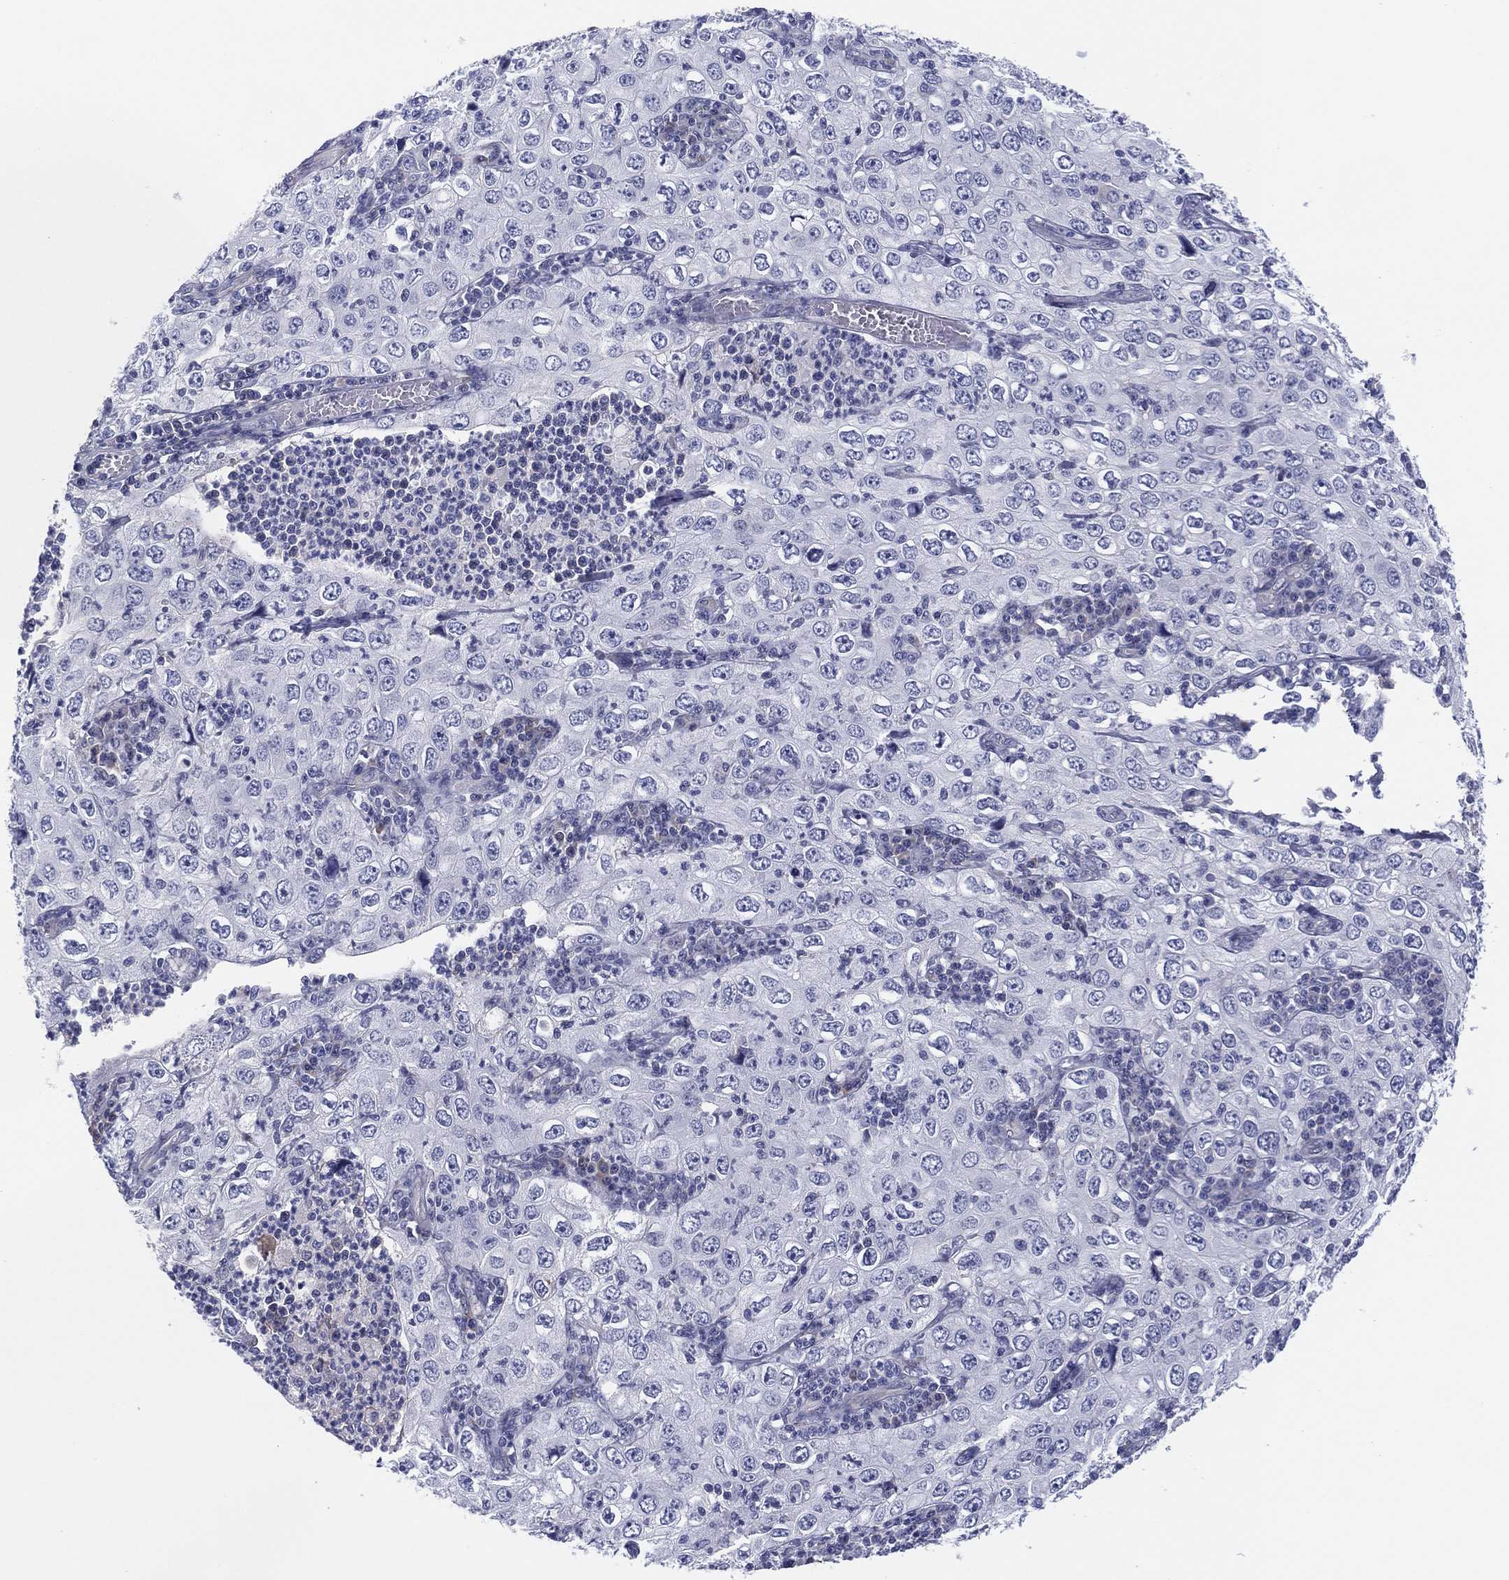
{"staining": {"intensity": "negative", "quantity": "none", "location": "none"}, "tissue": "cervical cancer", "cell_type": "Tumor cells", "image_type": "cancer", "snomed": [{"axis": "morphology", "description": "Squamous cell carcinoma, NOS"}, {"axis": "topography", "description": "Cervix"}], "caption": "Cervical cancer (squamous cell carcinoma) was stained to show a protein in brown. There is no significant expression in tumor cells.", "gene": "MLF1", "patient": {"sex": "female", "age": 24}}